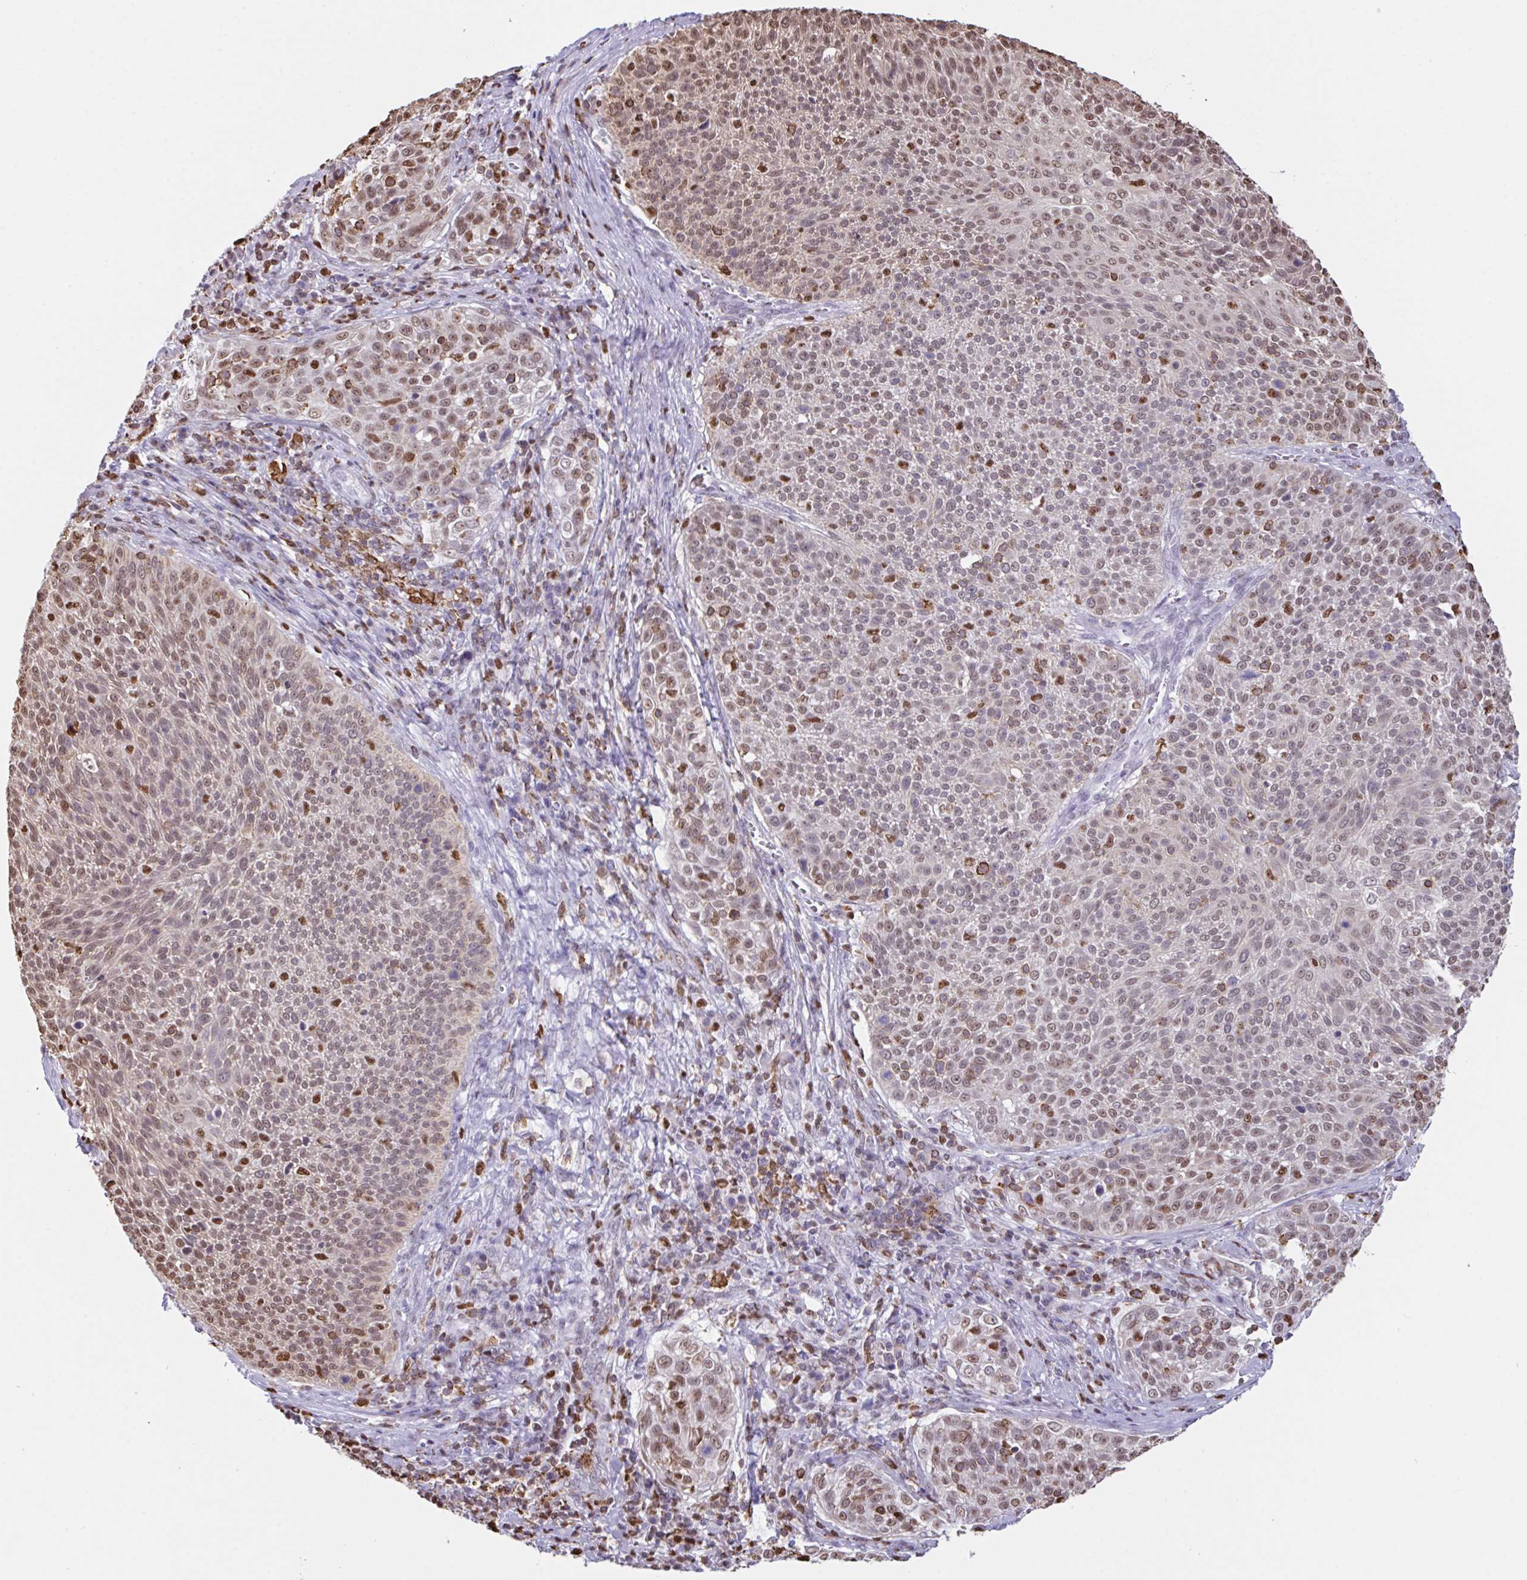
{"staining": {"intensity": "moderate", "quantity": "25%-75%", "location": "nuclear"}, "tissue": "cervical cancer", "cell_type": "Tumor cells", "image_type": "cancer", "snomed": [{"axis": "morphology", "description": "Squamous cell carcinoma, NOS"}, {"axis": "topography", "description": "Cervix"}], "caption": "About 25%-75% of tumor cells in human cervical cancer (squamous cell carcinoma) display moderate nuclear protein staining as visualized by brown immunohistochemical staining.", "gene": "BTBD10", "patient": {"sex": "female", "age": 31}}